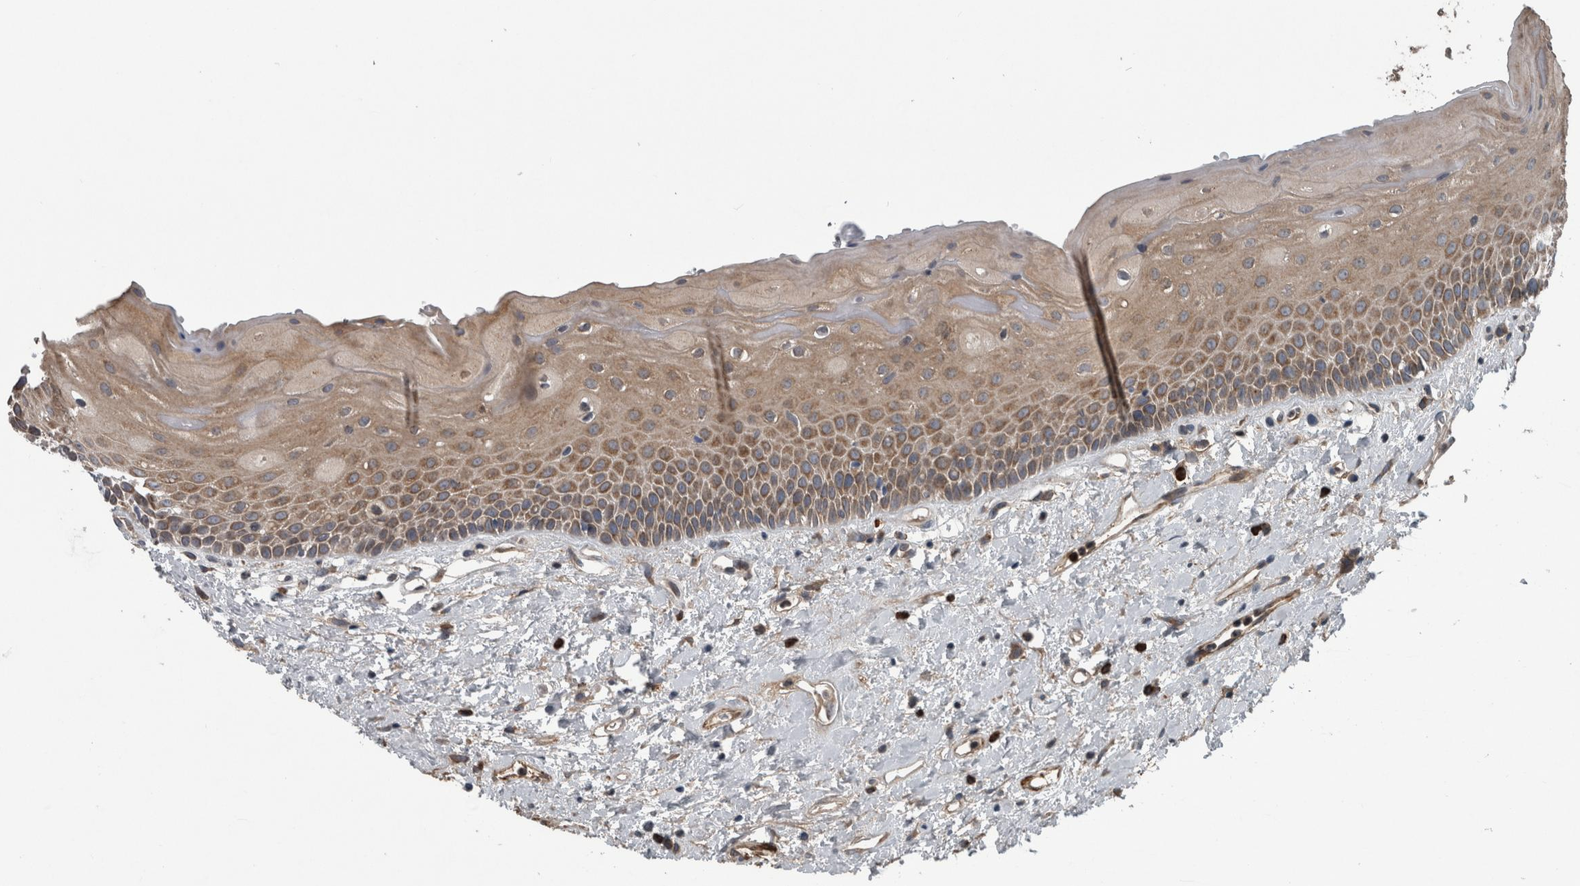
{"staining": {"intensity": "moderate", "quantity": "25%-75%", "location": "cytoplasmic/membranous"}, "tissue": "oral mucosa", "cell_type": "Squamous epithelial cells", "image_type": "normal", "snomed": [{"axis": "morphology", "description": "Normal tissue, NOS"}, {"axis": "topography", "description": "Oral tissue"}], "caption": "Normal oral mucosa exhibits moderate cytoplasmic/membranous expression in approximately 25%-75% of squamous epithelial cells, visualized by immunohistochemistry. The protein is stained brown, and the nuclei are stained in blue (DAB IHC with brightfield microscopy, high magnification).", "gene": "EXOC8", "patient": {"sex": "female", "age": 76}}